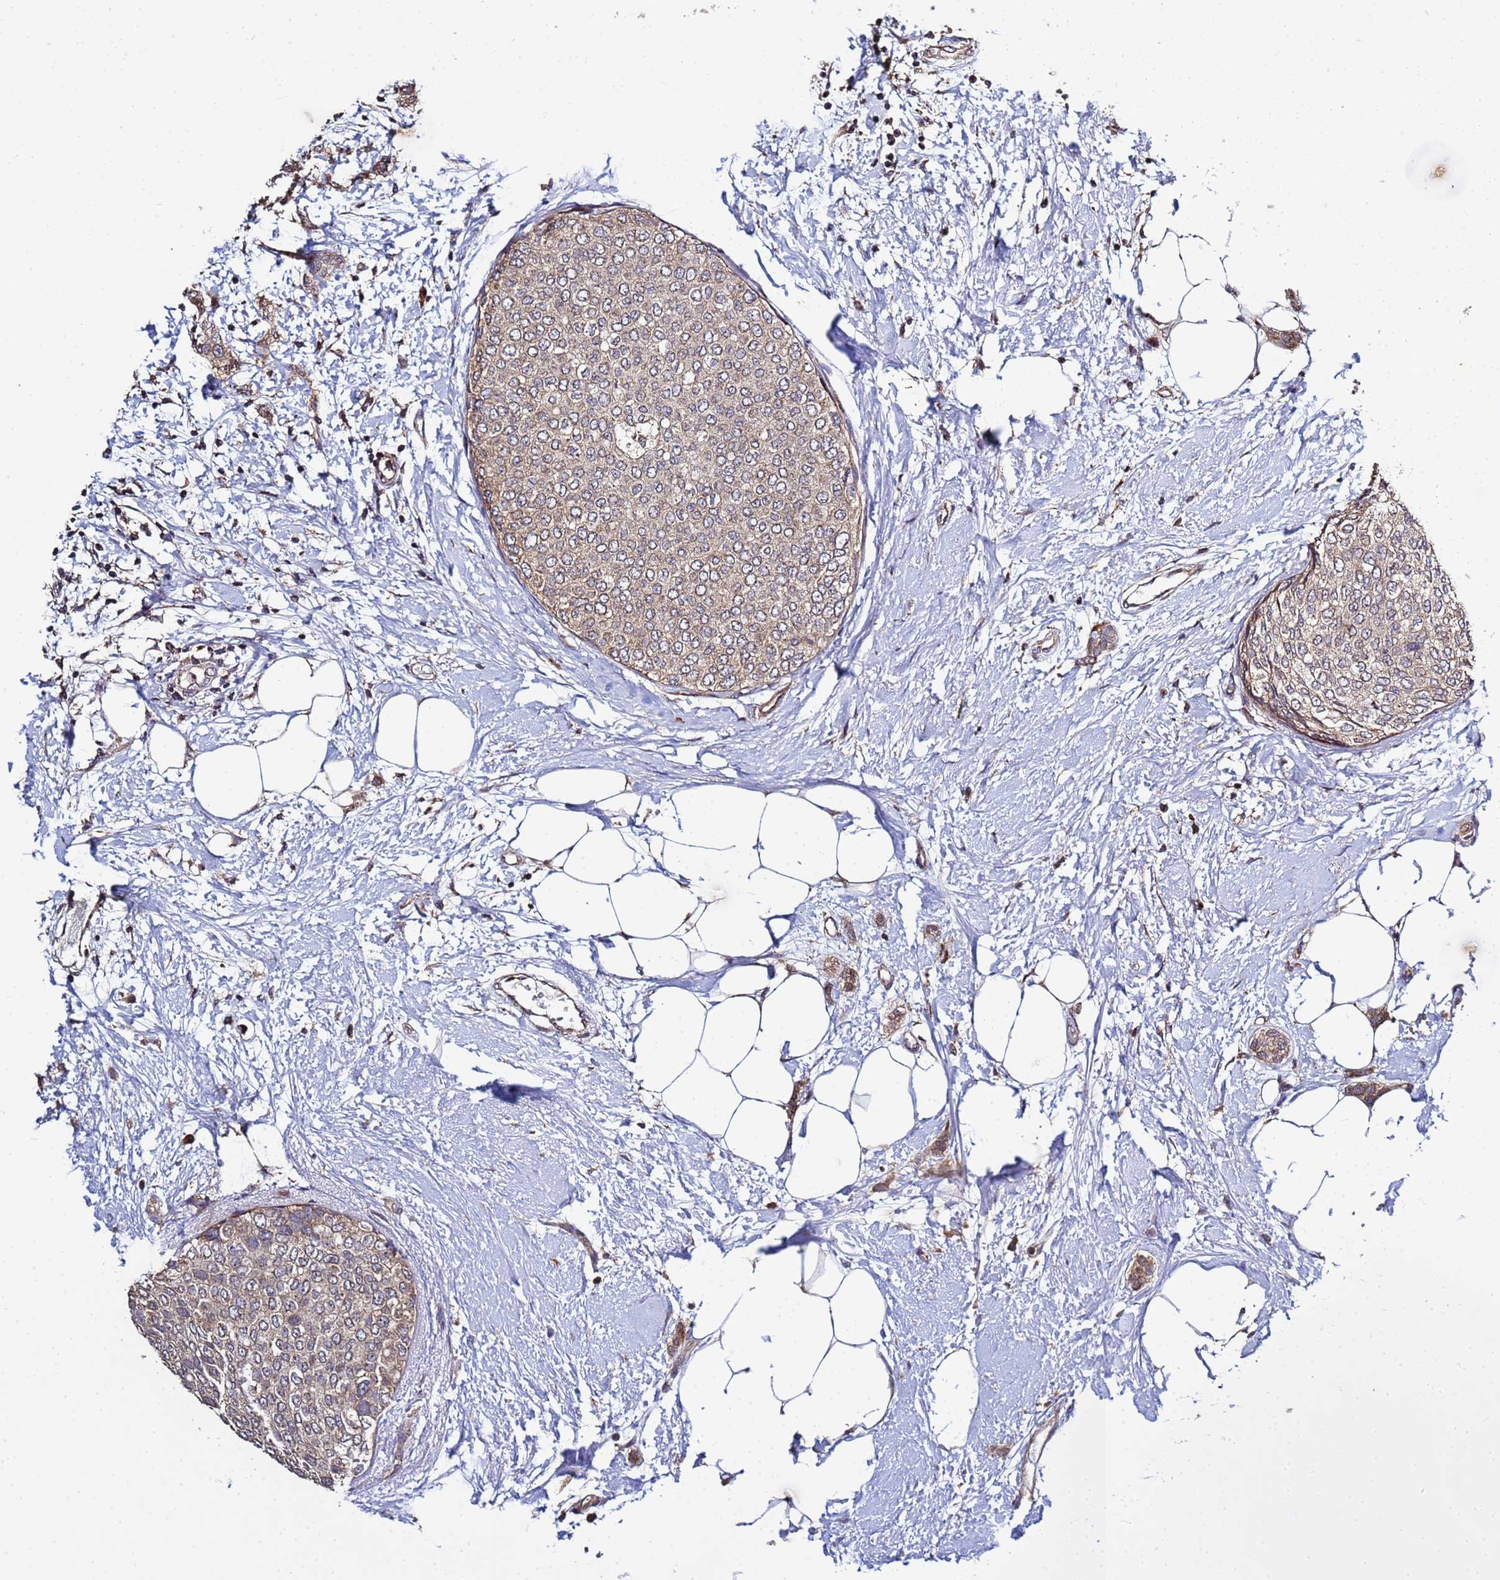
{"staining": {"intensity": "moderate", "quantity": ">75%", "location": "cytoplasmic/membranous"}, "tissue": "breast cancer", "cell_type": "Tumor cells", "image_type": "cancer", "snomed": [{"axis": "morphology", "description": "Duct carcinoma"}, {"axis": "topography", "description": "Breast"}], "caption": "This is a histology image of IHC staining of breast cancer (invasive ductal carcinoma), which shows moderate positivity in the cytoplasmic/membranous of tumor cells.", "gene": "P2RX7", "patient": {"sex": "female", "age": 72}}